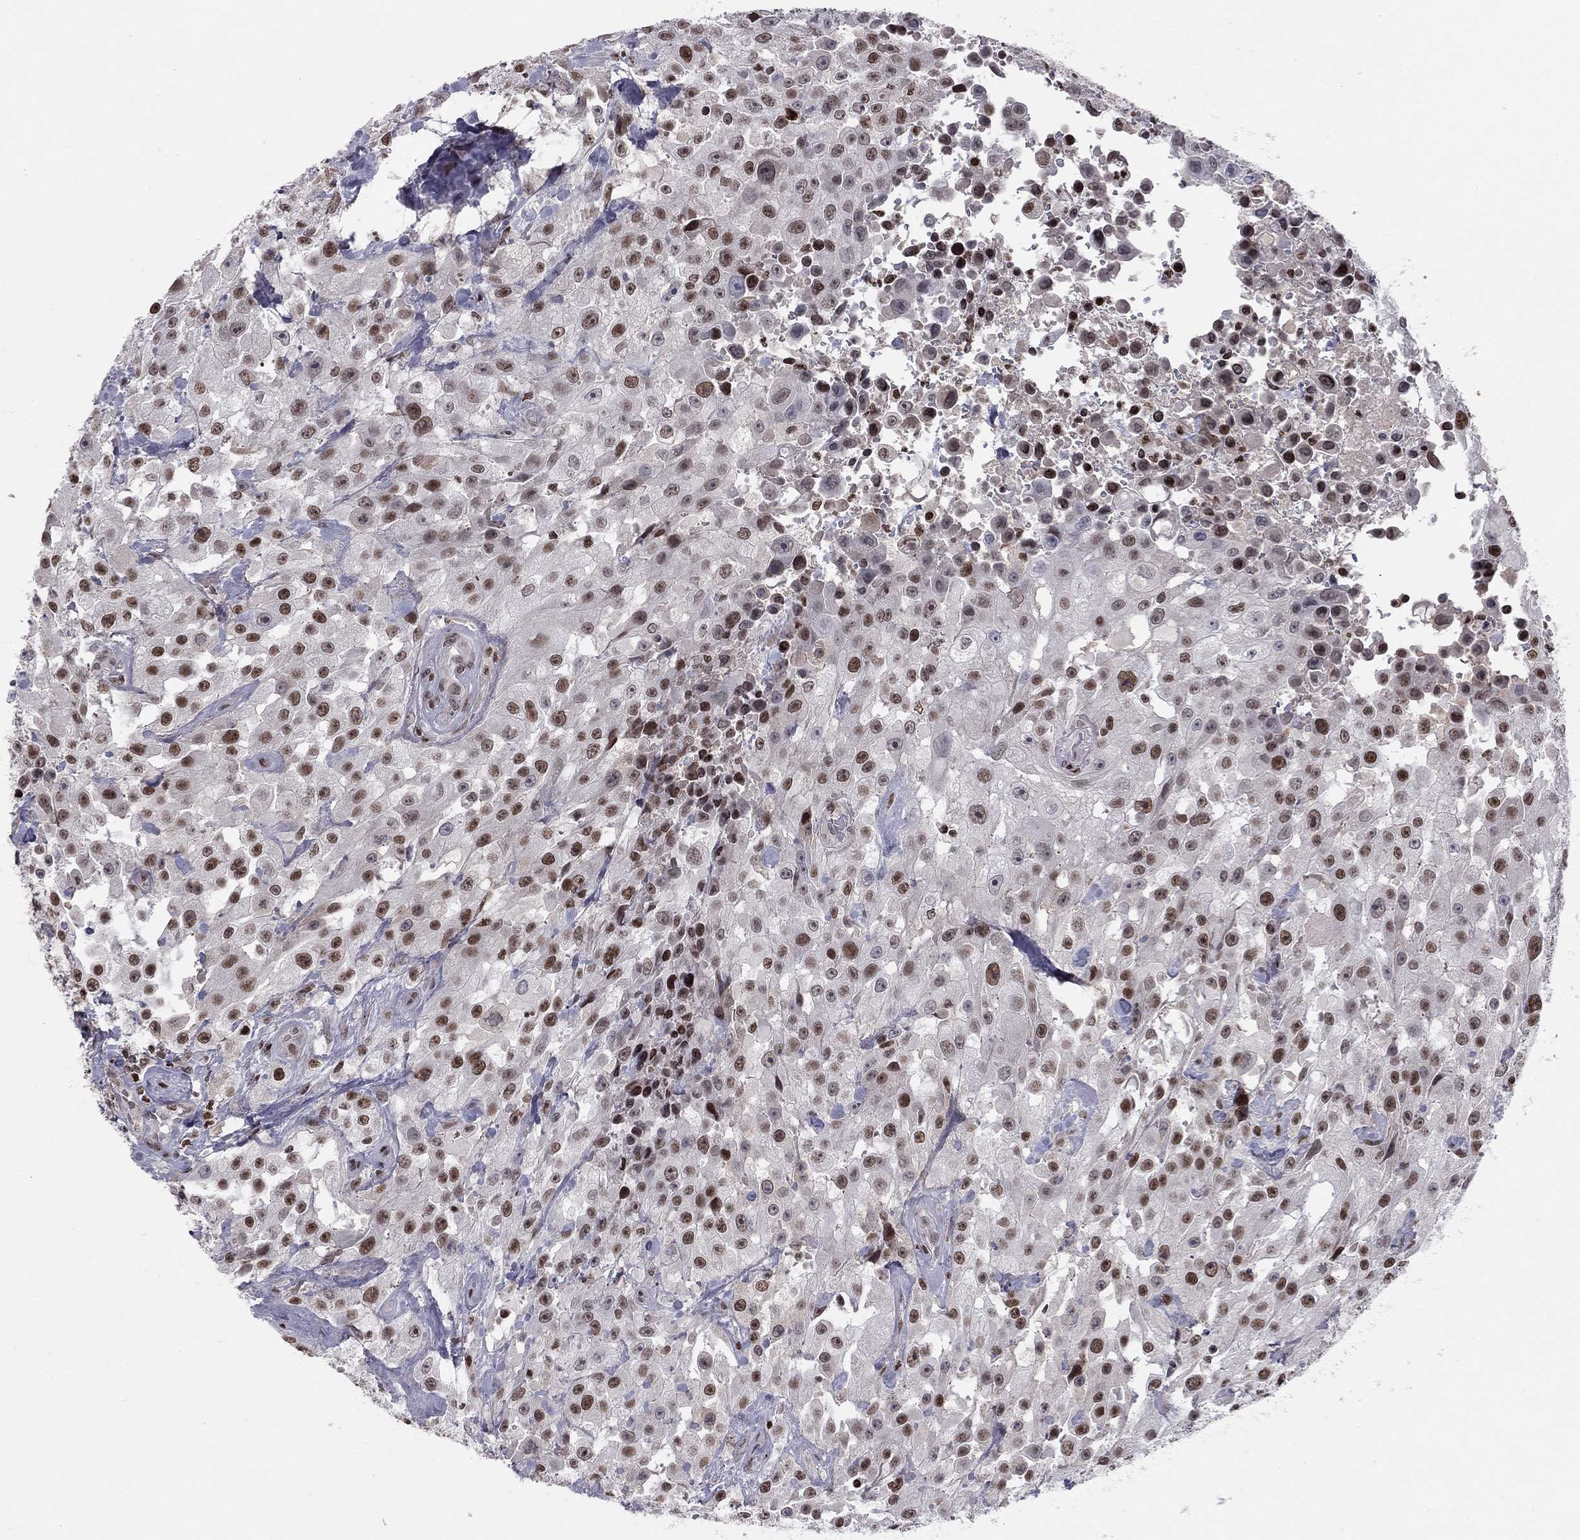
{"staining": {"intensity": "strong", "quantity": ">75%", "location": "nuclear"}, "tissue": "urothelial cancer", "cell_type": "Tumor cells", "image_type": "cancer", "snomed": [{"axis": "morphology", "description": "Urothelial carcinoma, High grade"}, {"axis": "topography", "description": "Urinary bladder"}], "caption": "A brown stain shows strong nuclear expression of a protein in urothelial cancer tumor cells. (DAB = brown stain, brightfield microscopy at high magnification).", "gene": "RNASEH2C", "patient": {"sex": "male", "age": 79}}